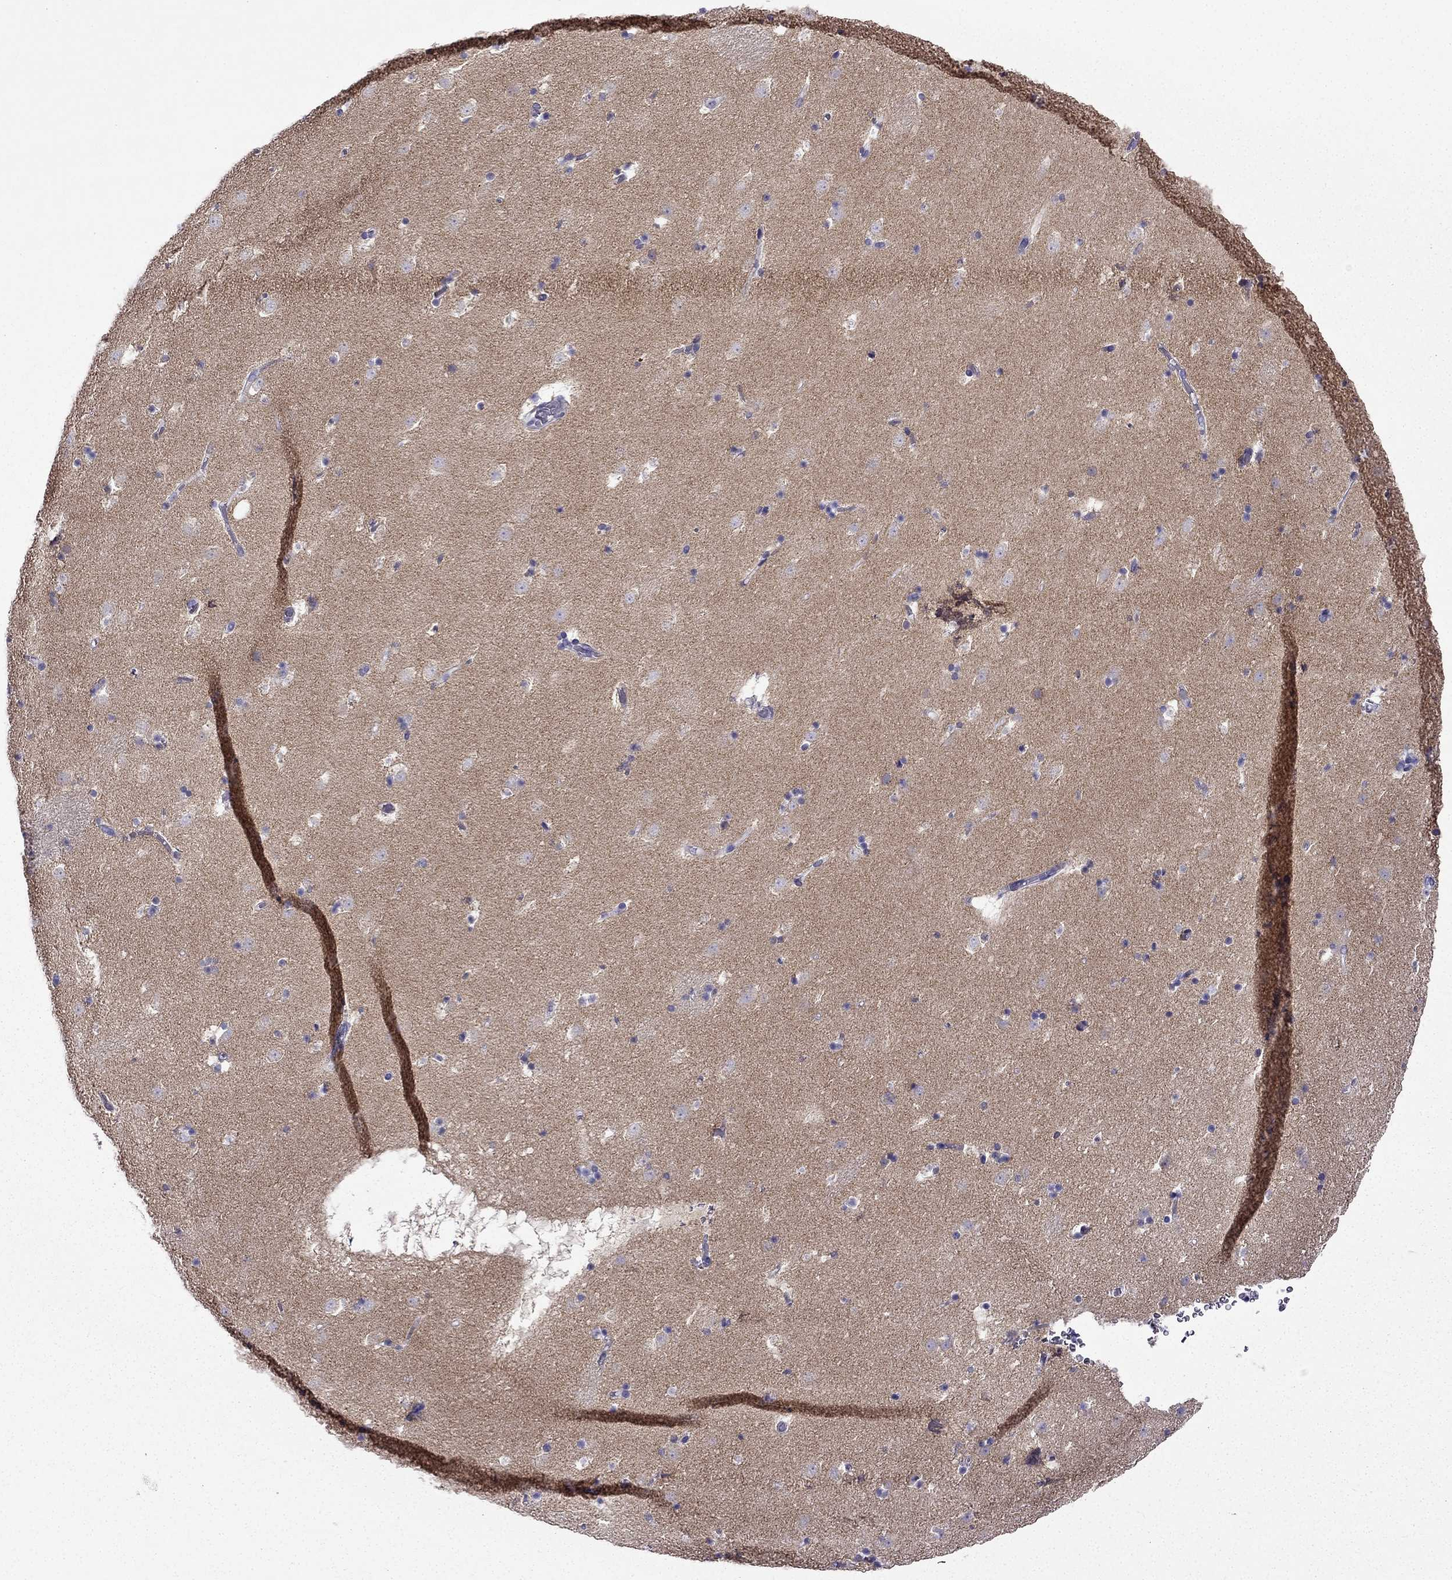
{"staining": {"intensity": "negative", "quantity": "none", "location": "none"}, "tissue": "caudate", "cell_type": "Glial cells", "image_type": "normal", "snomed": [{"axis": "morphology", "description": "Normal tissue, NOS"}, {"axis": "topography", "description": "Lateral ventricle wall"}], "caption": "Glial cells show no significant expression in benign caudate. (DAB (3,3'-diaminobenzidine) IHC, high magnification).", "gene": "KIF5A", "patient": {"sex": "female", "age": 42}}